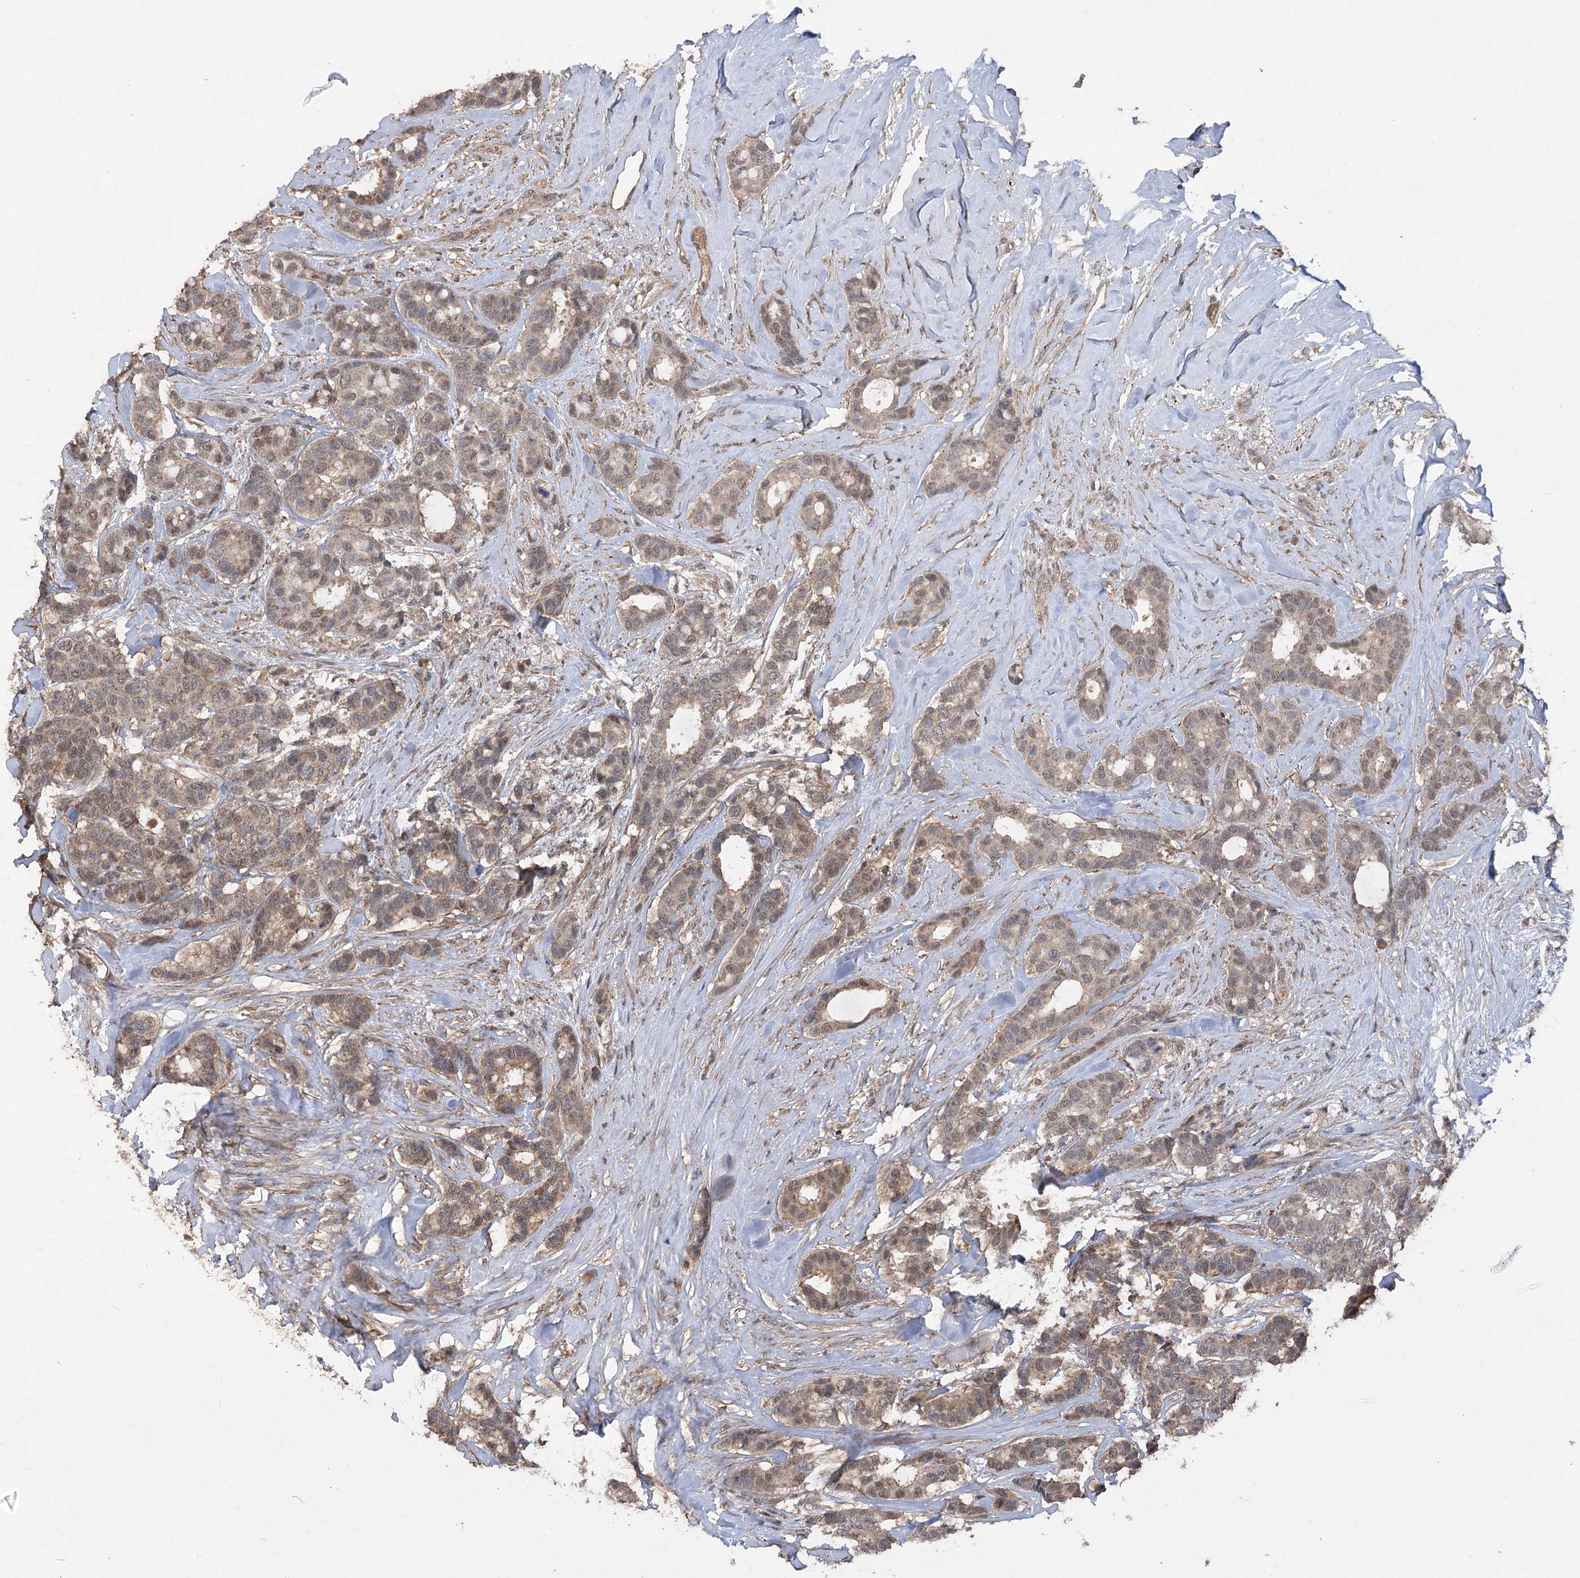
{"staining": {"intensity": "moderate", "quantity": ">75%", "location": "cytoplasmic/membranous,nuclear"}, "tissue": "breast cancer", "cell_type": "Tumor cells", "image_type": "cancer", "snomed": [{"axis": "morphology", "description": "Duct carcinoma"}, {"axis": "topography", "description": "Breast"}], "caption": "Moderate cytoplasmic/membranous and nuclear protein positivity is seen in approximately >75% of tumor cells in invasive ductal carcinoma (breast). (Stains: DAB (3,3'-diaminobenzidine) in brown, nuclei in blue, Microscopy: brightfield microscopy at high magnification).", "gene": "TENM2", "patient": {"sex": "female", "age": 87}}